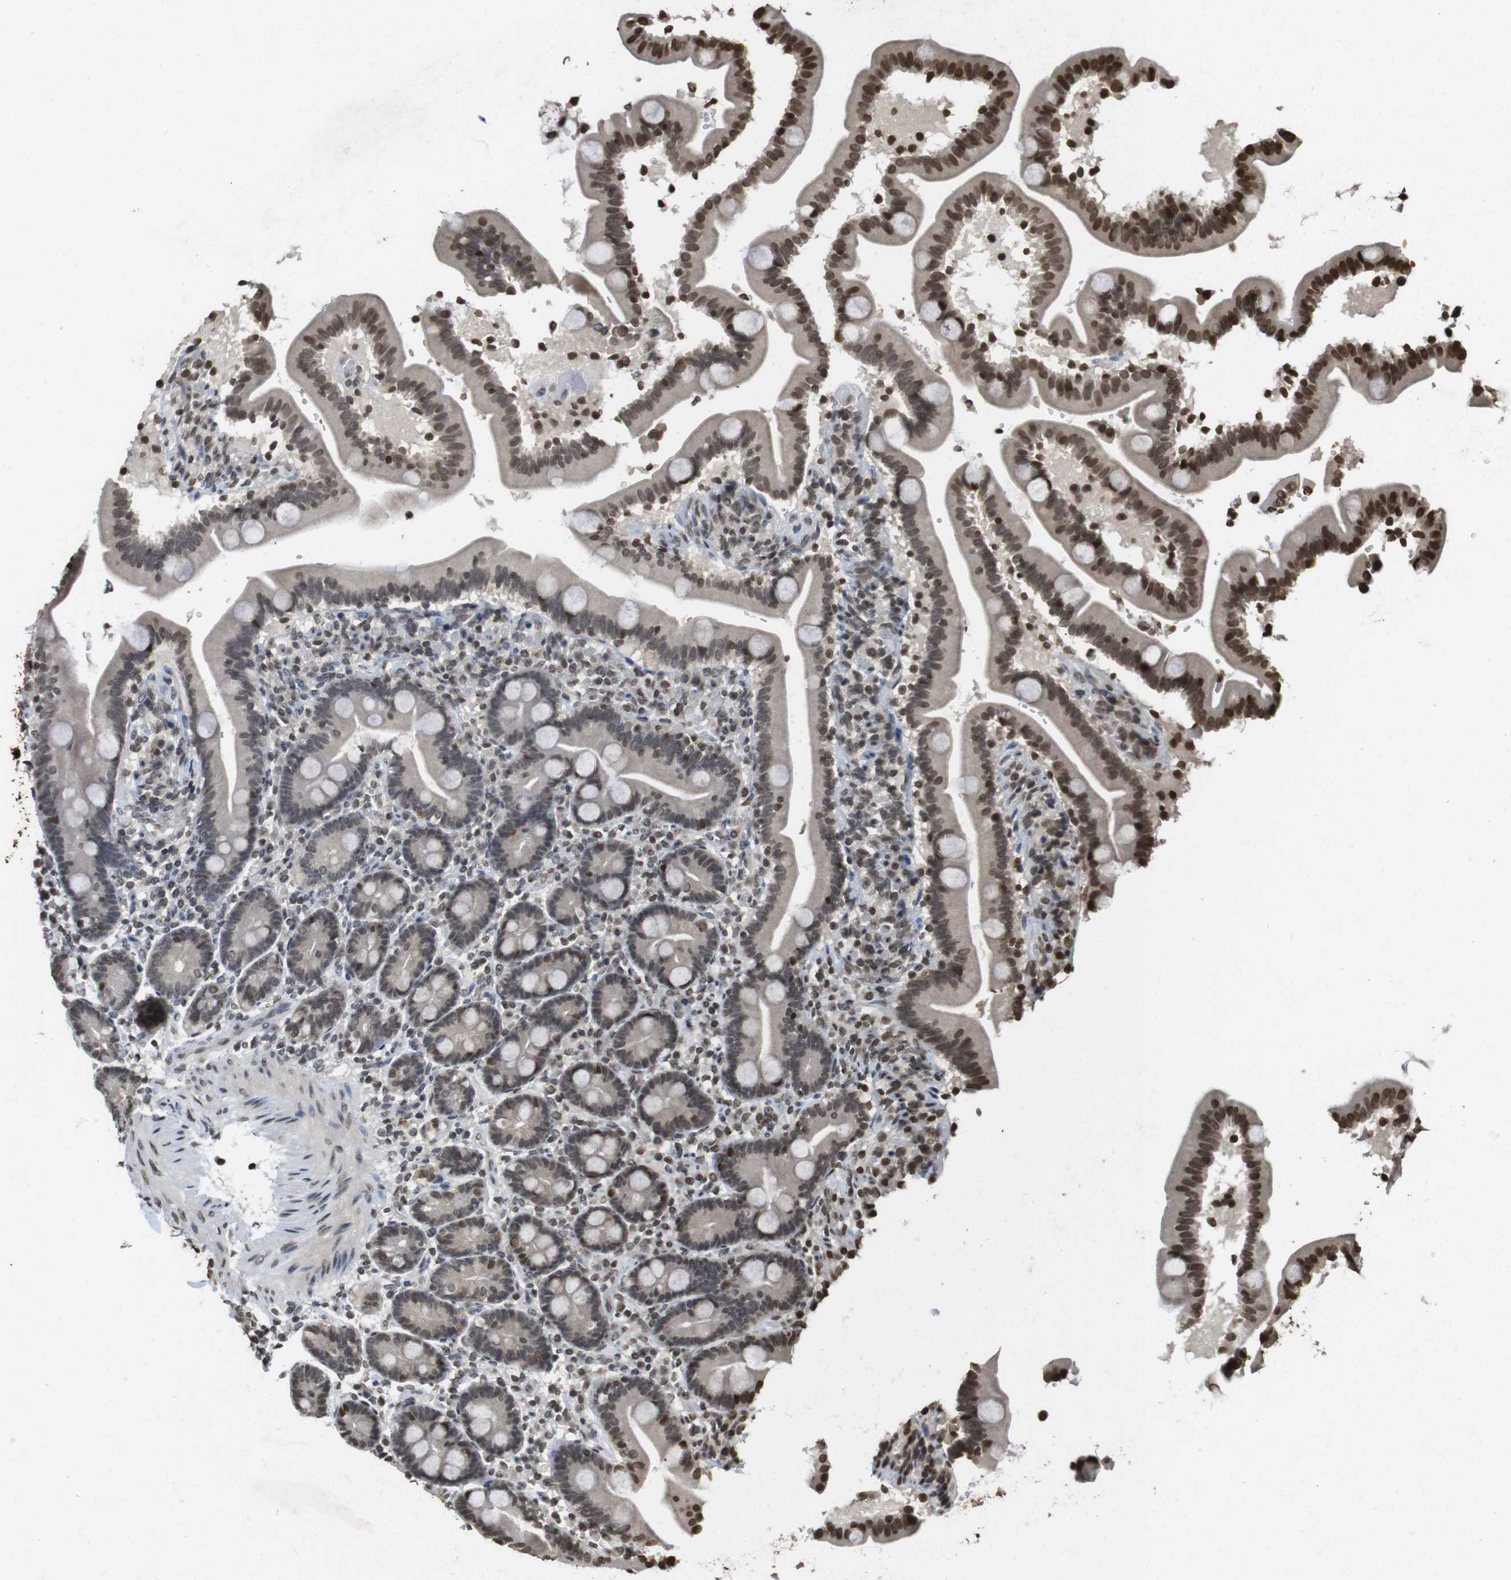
{"staining": {"intensity": "moderate", "quantity": ">75%", "location": "cytoplasmic/membranous,nuclear"}, "tissue": "duodenum", "cell_type": "Glandular cells", "image_type": "normal", "snomed": [{"axis": "morphology", "description": "Normal tissue, NOS"}, {"axis": "topography", "description": "Duodenum"}], "caption": "Immunohistochemistry (IHC) image of benign duodenum stained for a protein (brown), which demonstrates medium levels of moderate cytoplasmic/membranous,nuclear positivity in approximately >75% of glandular cells.", "gene": "FOXA3", "patient": {"sex": "male", "age": 54}}